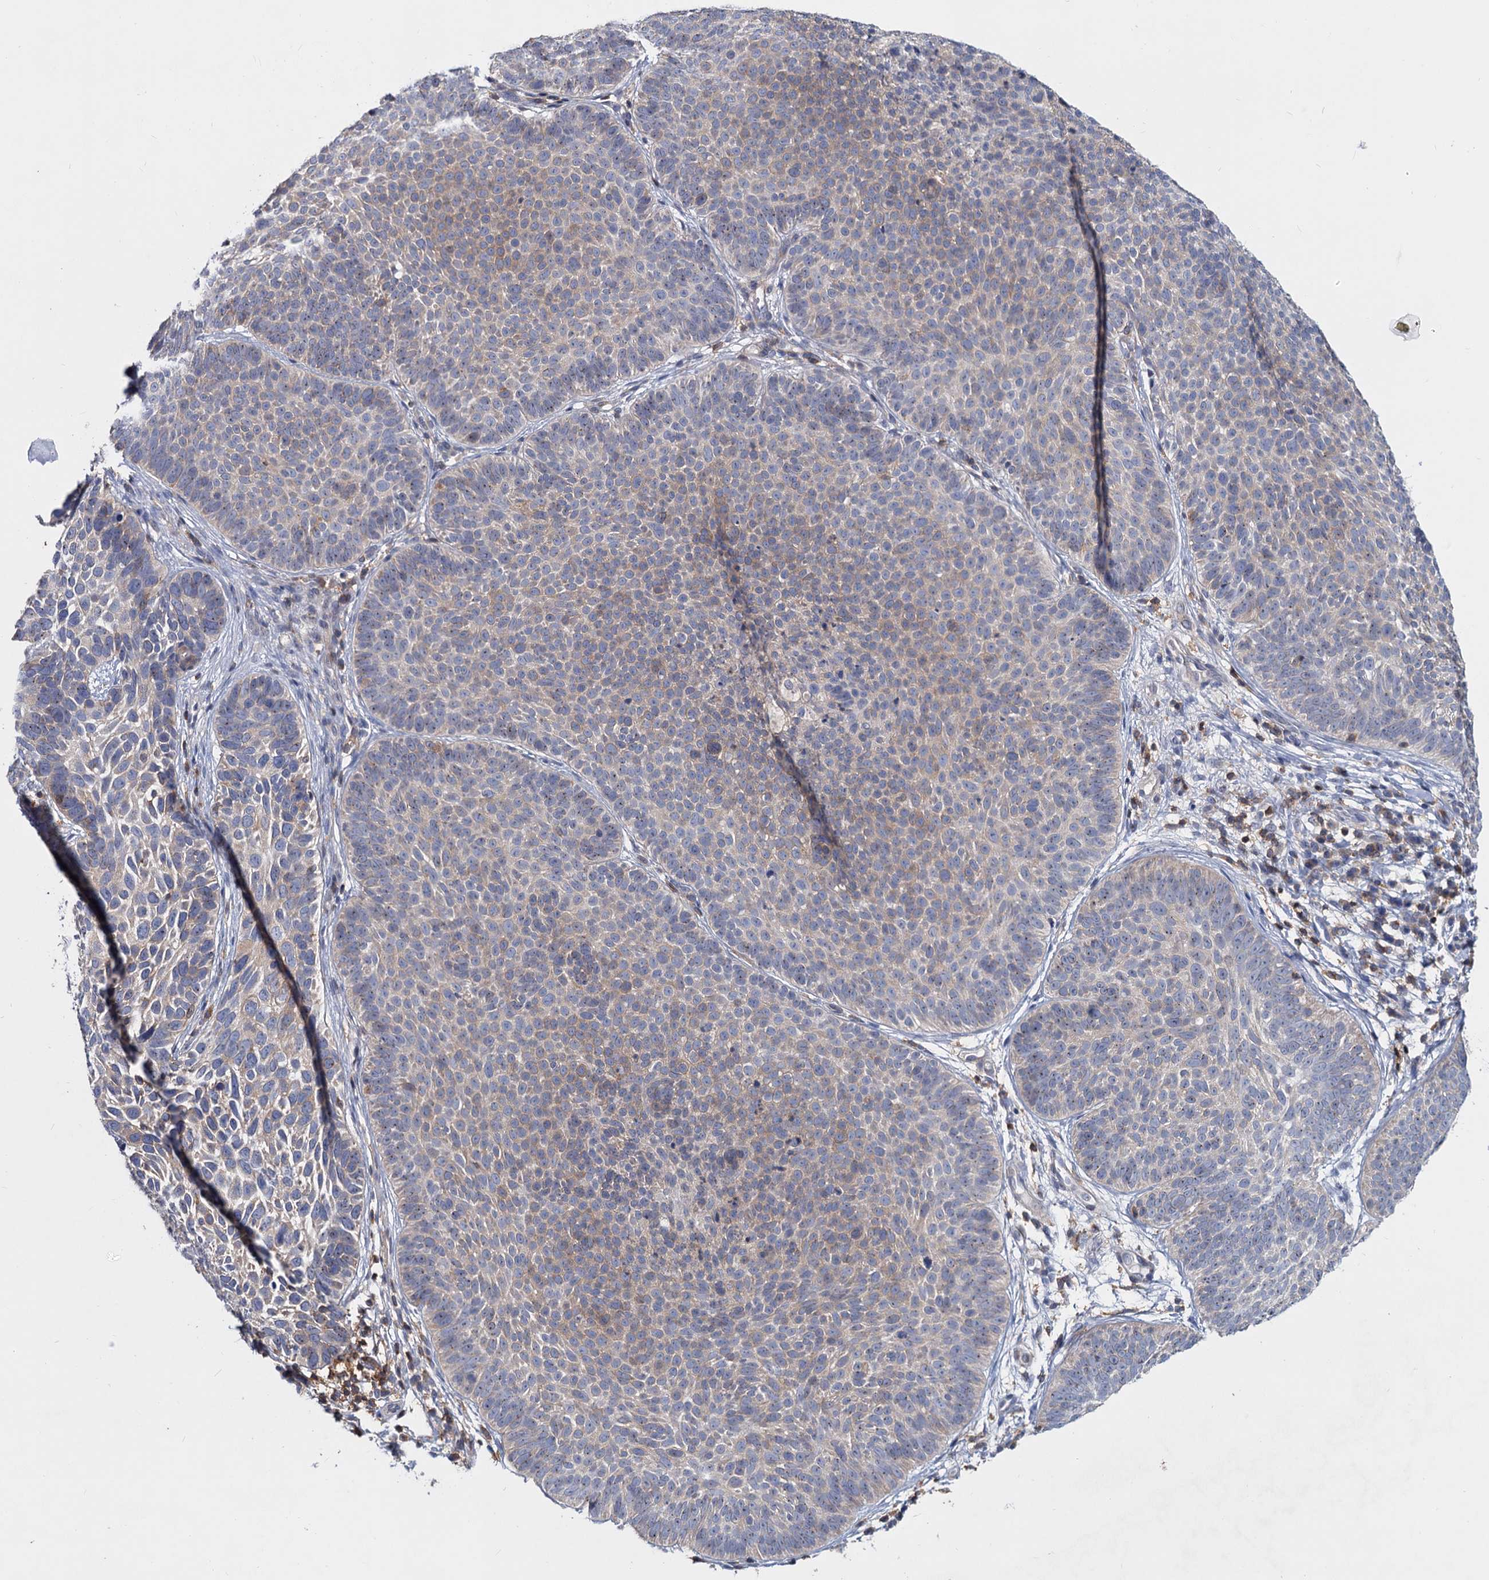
{"staining": {"intensity": "weak", "quantity": "25%-75%", "location": "cytoplasmic/membranous"}, "tissue": "skin cancer", "cell_type": "Tumor cells", "image_type": "cancer", "snomed": [{"axis": "morphology", "description": "Basal cell carcinoma"}, {"axis": "topography", "description": "Skin"}], "caption": "Protein expression analysis of human skin basal cell carcinoma reveals weak cytoplasmic/membranous staining in approximately 25%-75% of tumor cells. Nuclei are stained in blue.", "gene": "LRCH4", "patient": {"sex": "male", "age": 85}}